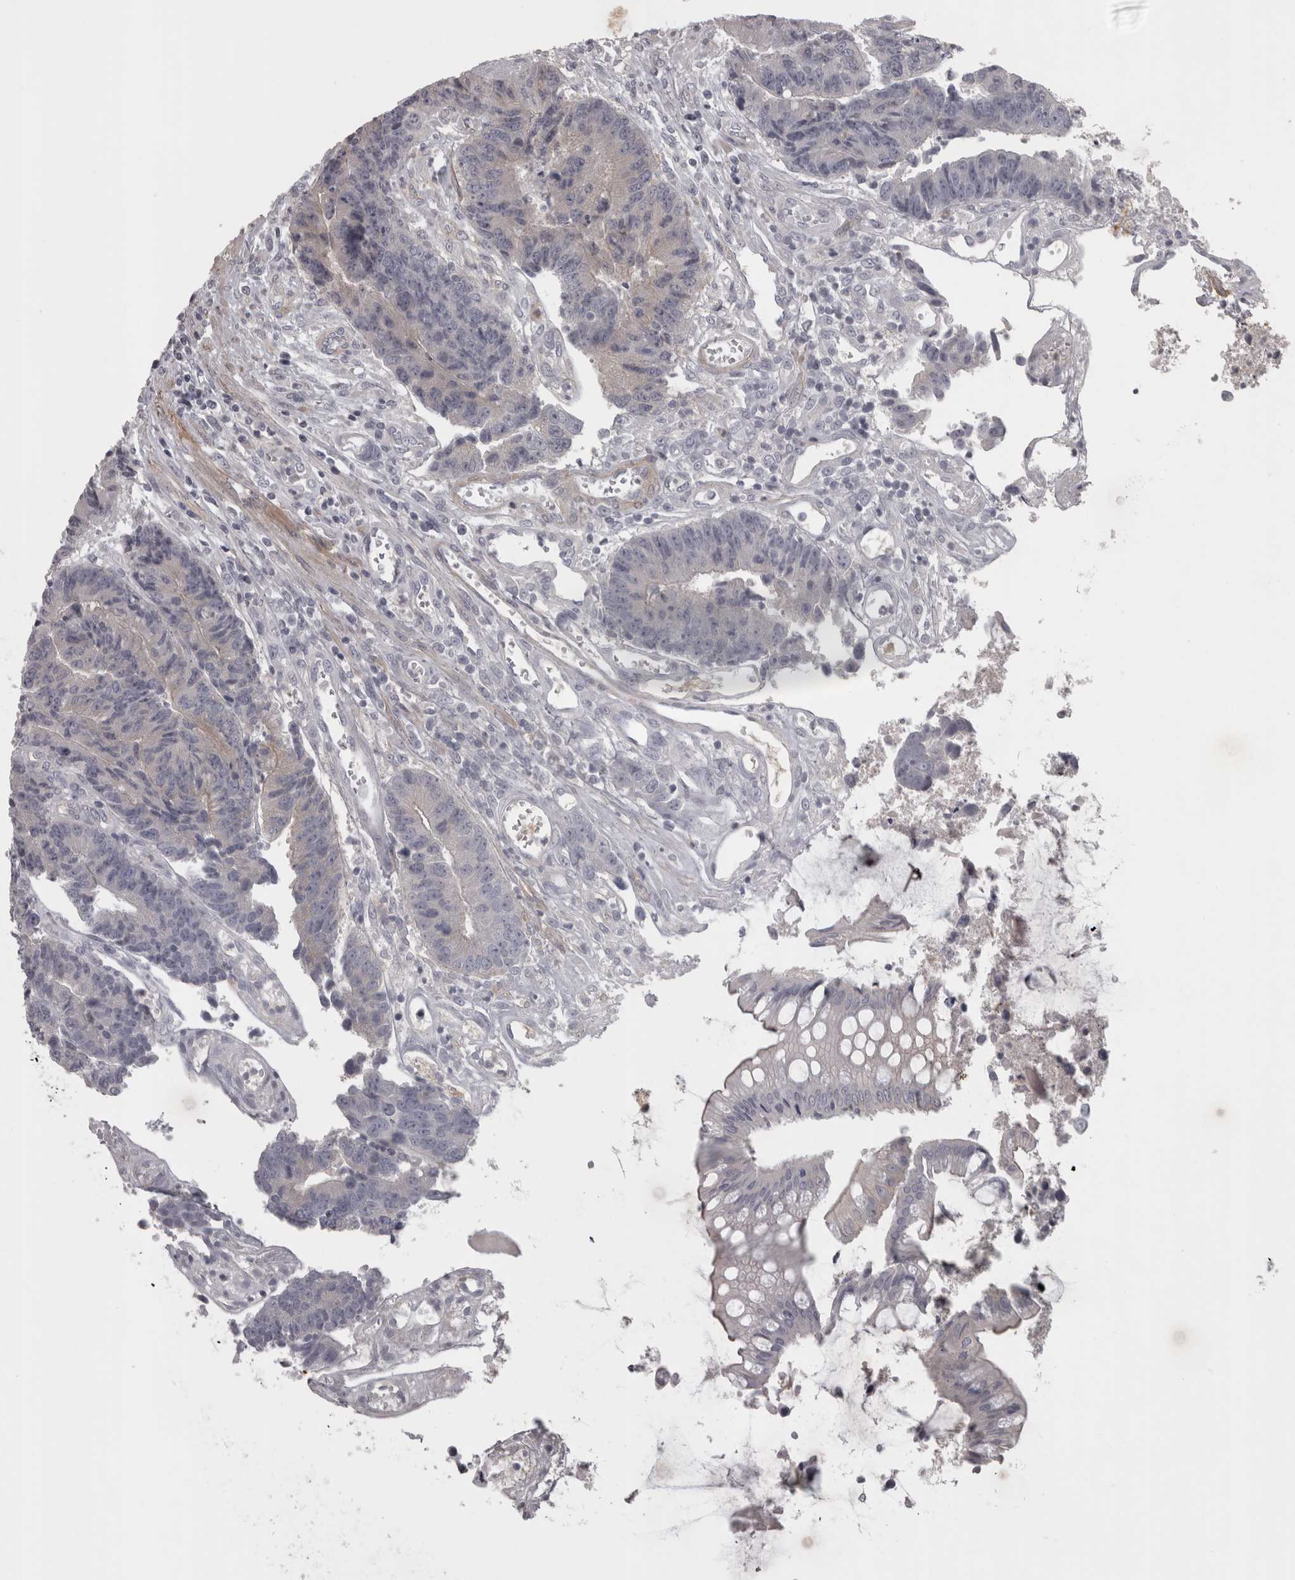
{"staining": {"intensity": "negative", "quantity": "none", "location": "none"}, "tissue": "colorectal cancer", "cell_type": "Tumor cells", "image_type": "cancer", "snomed": [{"axis": "morphology", "description": "Adenocarcinoma, NOS"}, {"axis": "topography", "description": "Rectum"}], "caption": "A high-resolution image shows IHC staining of colorectal cancer, which reveals no significant expression in tumor cells. (Stains: DAB (3,3'-diaminobenzidine) immunohistochemistry (IHC) with hematoxylin counter stain, Microscopy: brightfield microscopy at high magnification).", "gene": "PPP1R12B", "patient": {"sex": "male", "age": 84}}